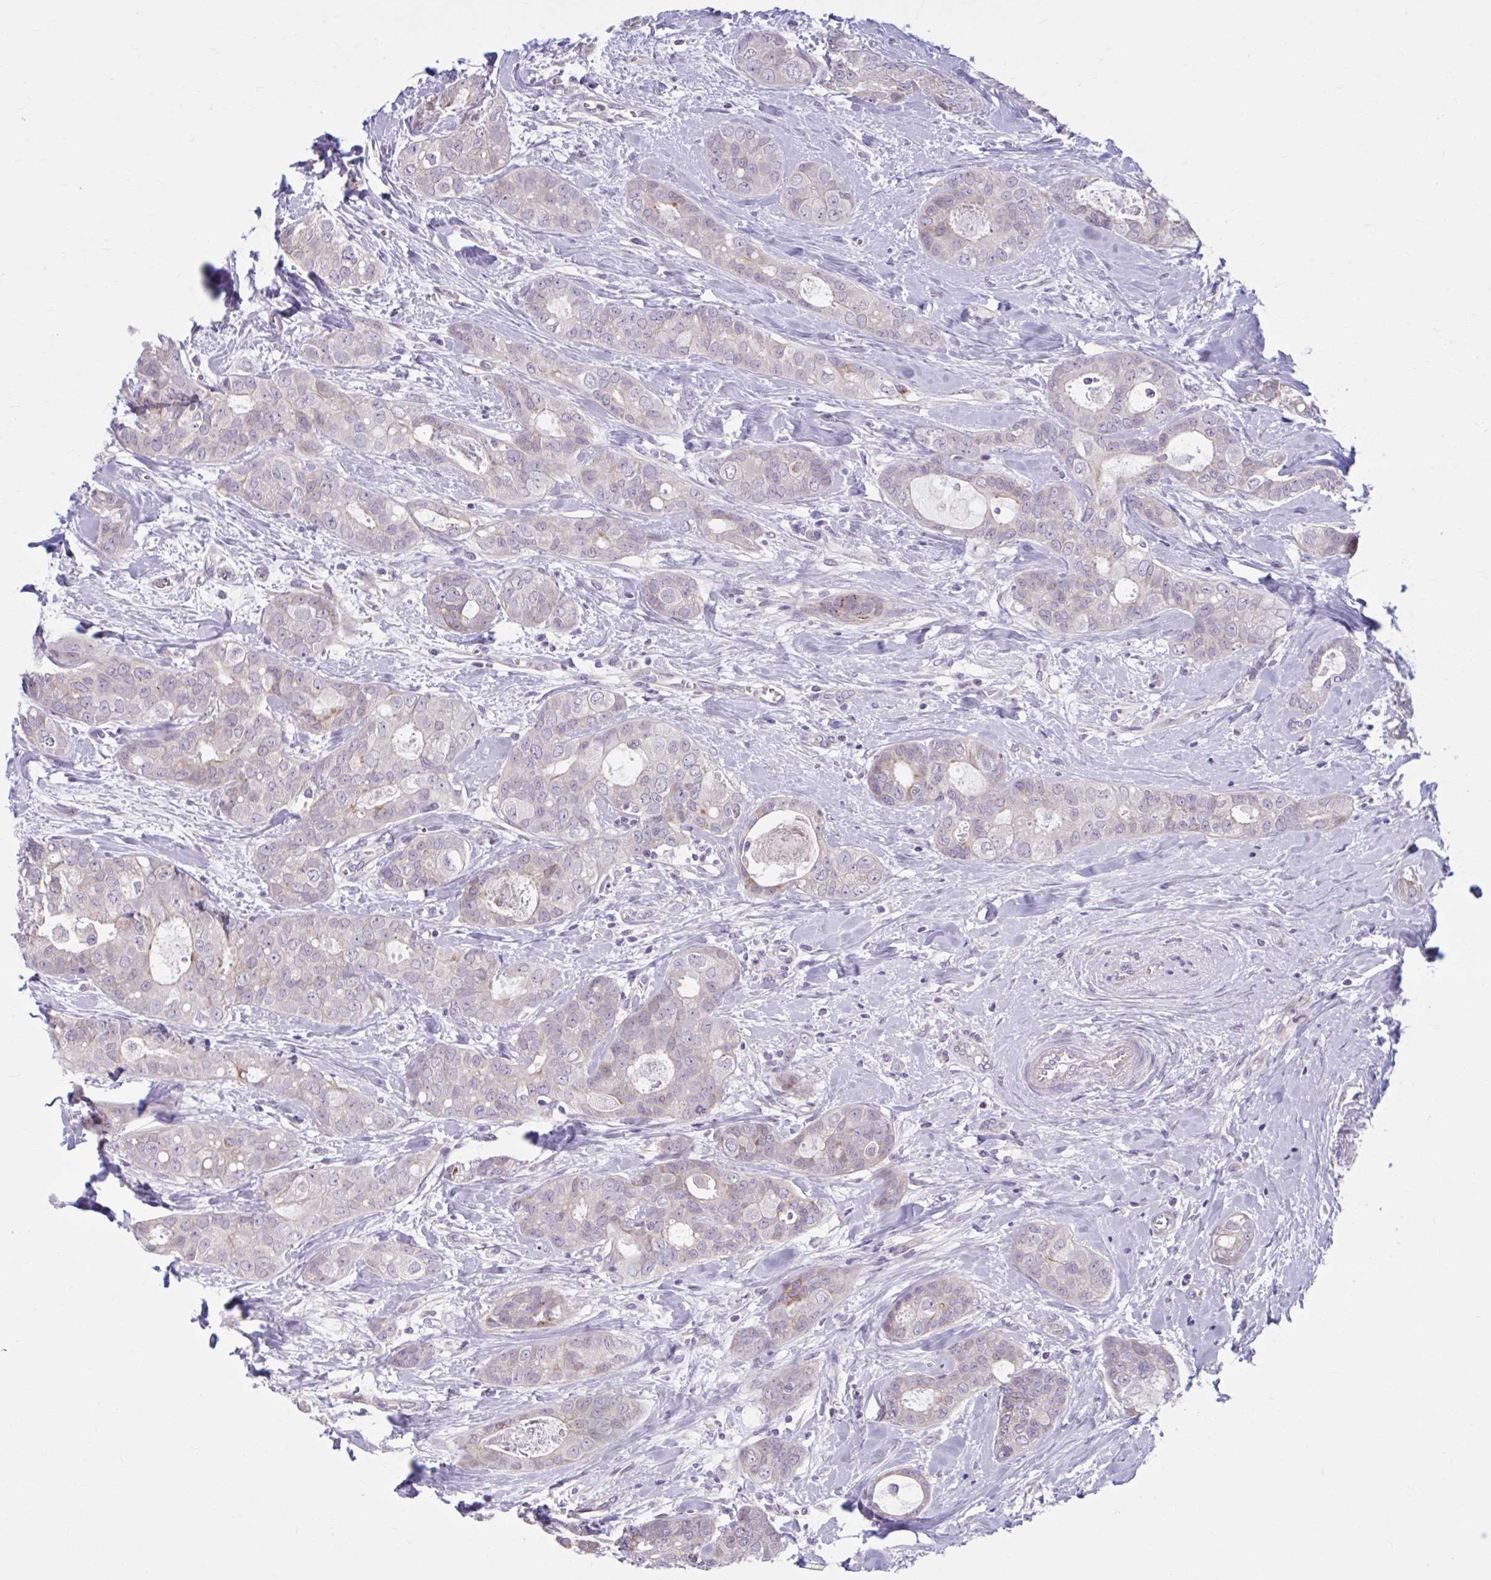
{"staining": {"intensity": "weak", "quantity": "<25%", "location": "cytoplasmic/membranous"}, "tissue": "breast cancer", "cell_type": "Tumor cells", "image_type": "cancer", "snomed": [{"axis": "morphology", "description": "Duct carcinoma"}, {"axis": "topography", "description": "Breast"}], "caption": "Photomicrograph shows no protein positivity in tumor cells of infiltrating ductal carcinoma (breast) tissue.", "gene": "CHST3", "patient": {"sex": "female", "age": 45}}